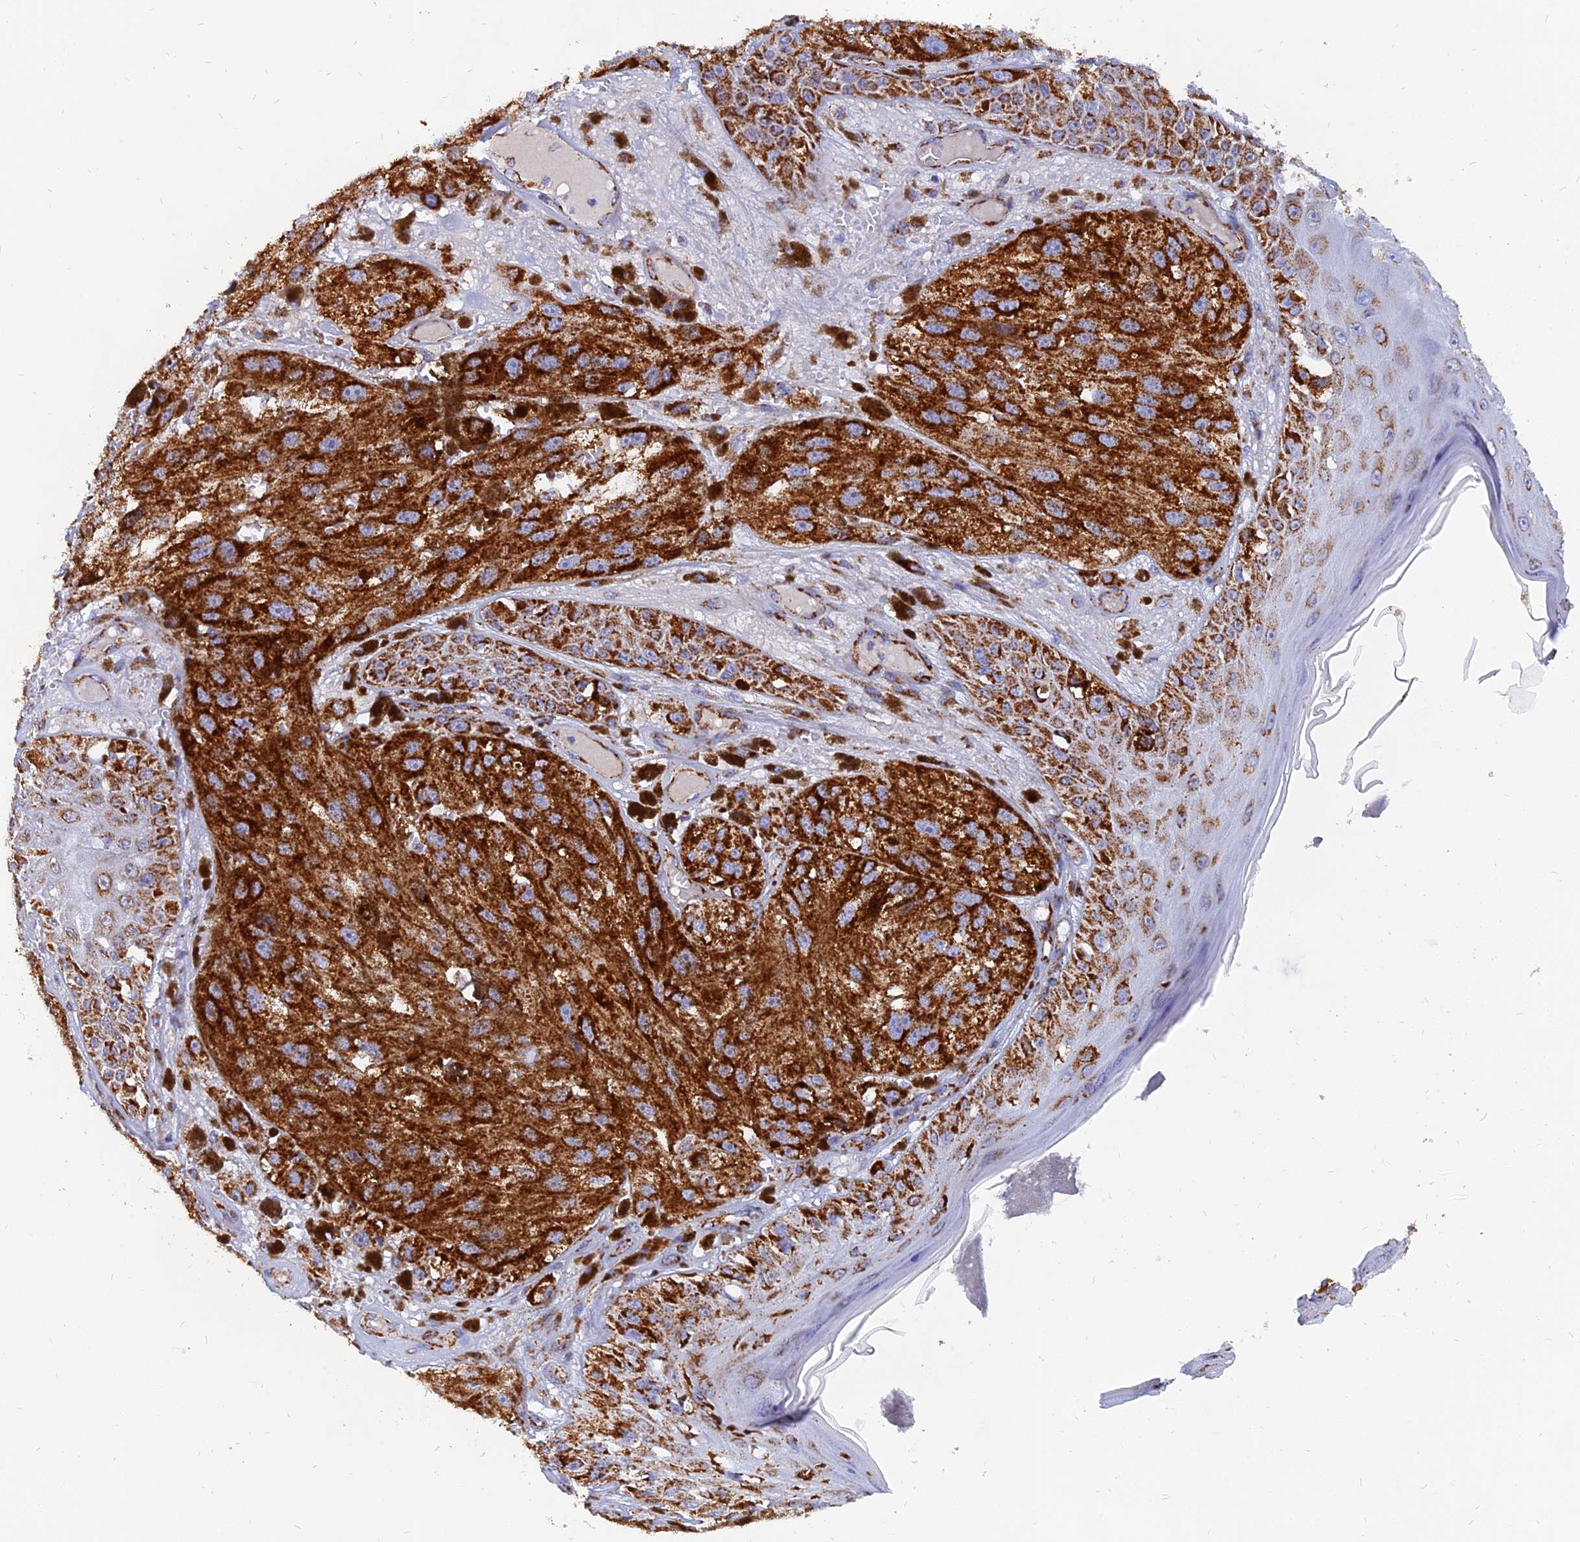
{"staining": {"intensity": "strong", "quantity": ">75%", "location": "cytoplasmic/membranous"}, "tissue": "melanoma", "cell_type": "Tumor cells", "image_type": "cancer", "snomed": [{"axis": "morphology", "description": "Malignant melanoma, NOS"}, {"axis": "topography", "description": "Skin"}], "caption": "A photomicrograph of human malignant melanoma stained for a protein exhibits strong cytoplasmic/membranous brown staining in tumor cells.", "gene": "NDUFB6", "patient": {"sex": "male", "age": 88}}